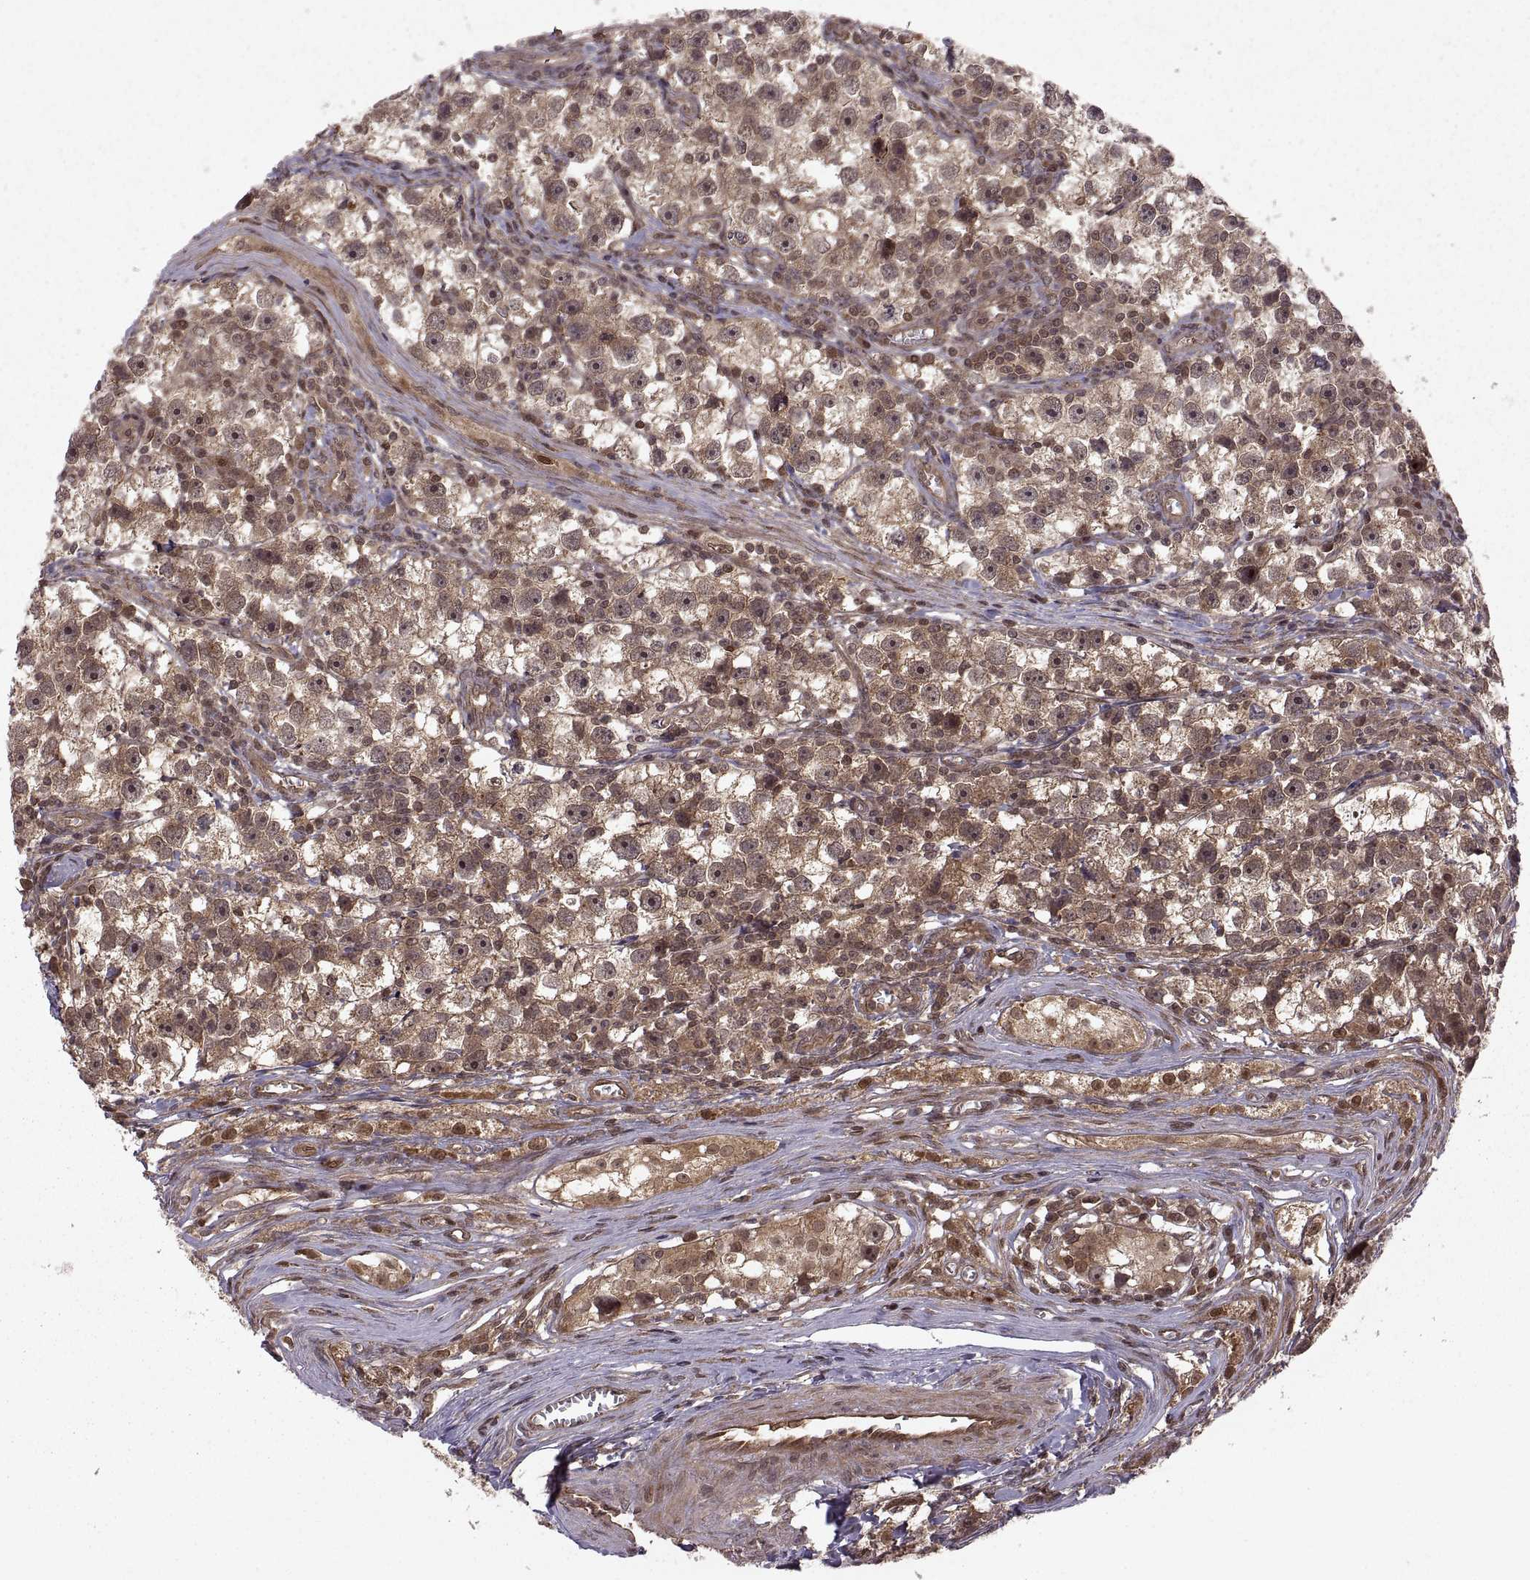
{"staining": {"intensity": "moderate", "quantity": ">75%", "location": "cytoplasmic/membranous"}, "tissue": "testis cancer", "cell_type": "Tumor cells", "image_type": "cancer", "snomed": [{"axis": "morphology", "description": "Seminoma, NOS"}, {"axis": "topography", "description": "Testis"}], "caption": "Human seminoma (testis) stained with a brown dye demonstrates moderate cytoplasmic/membranous positive staining in about >75% of tumor cells.", "gene": "DEDD", "patient": {"sex": "male", "age": 30}}